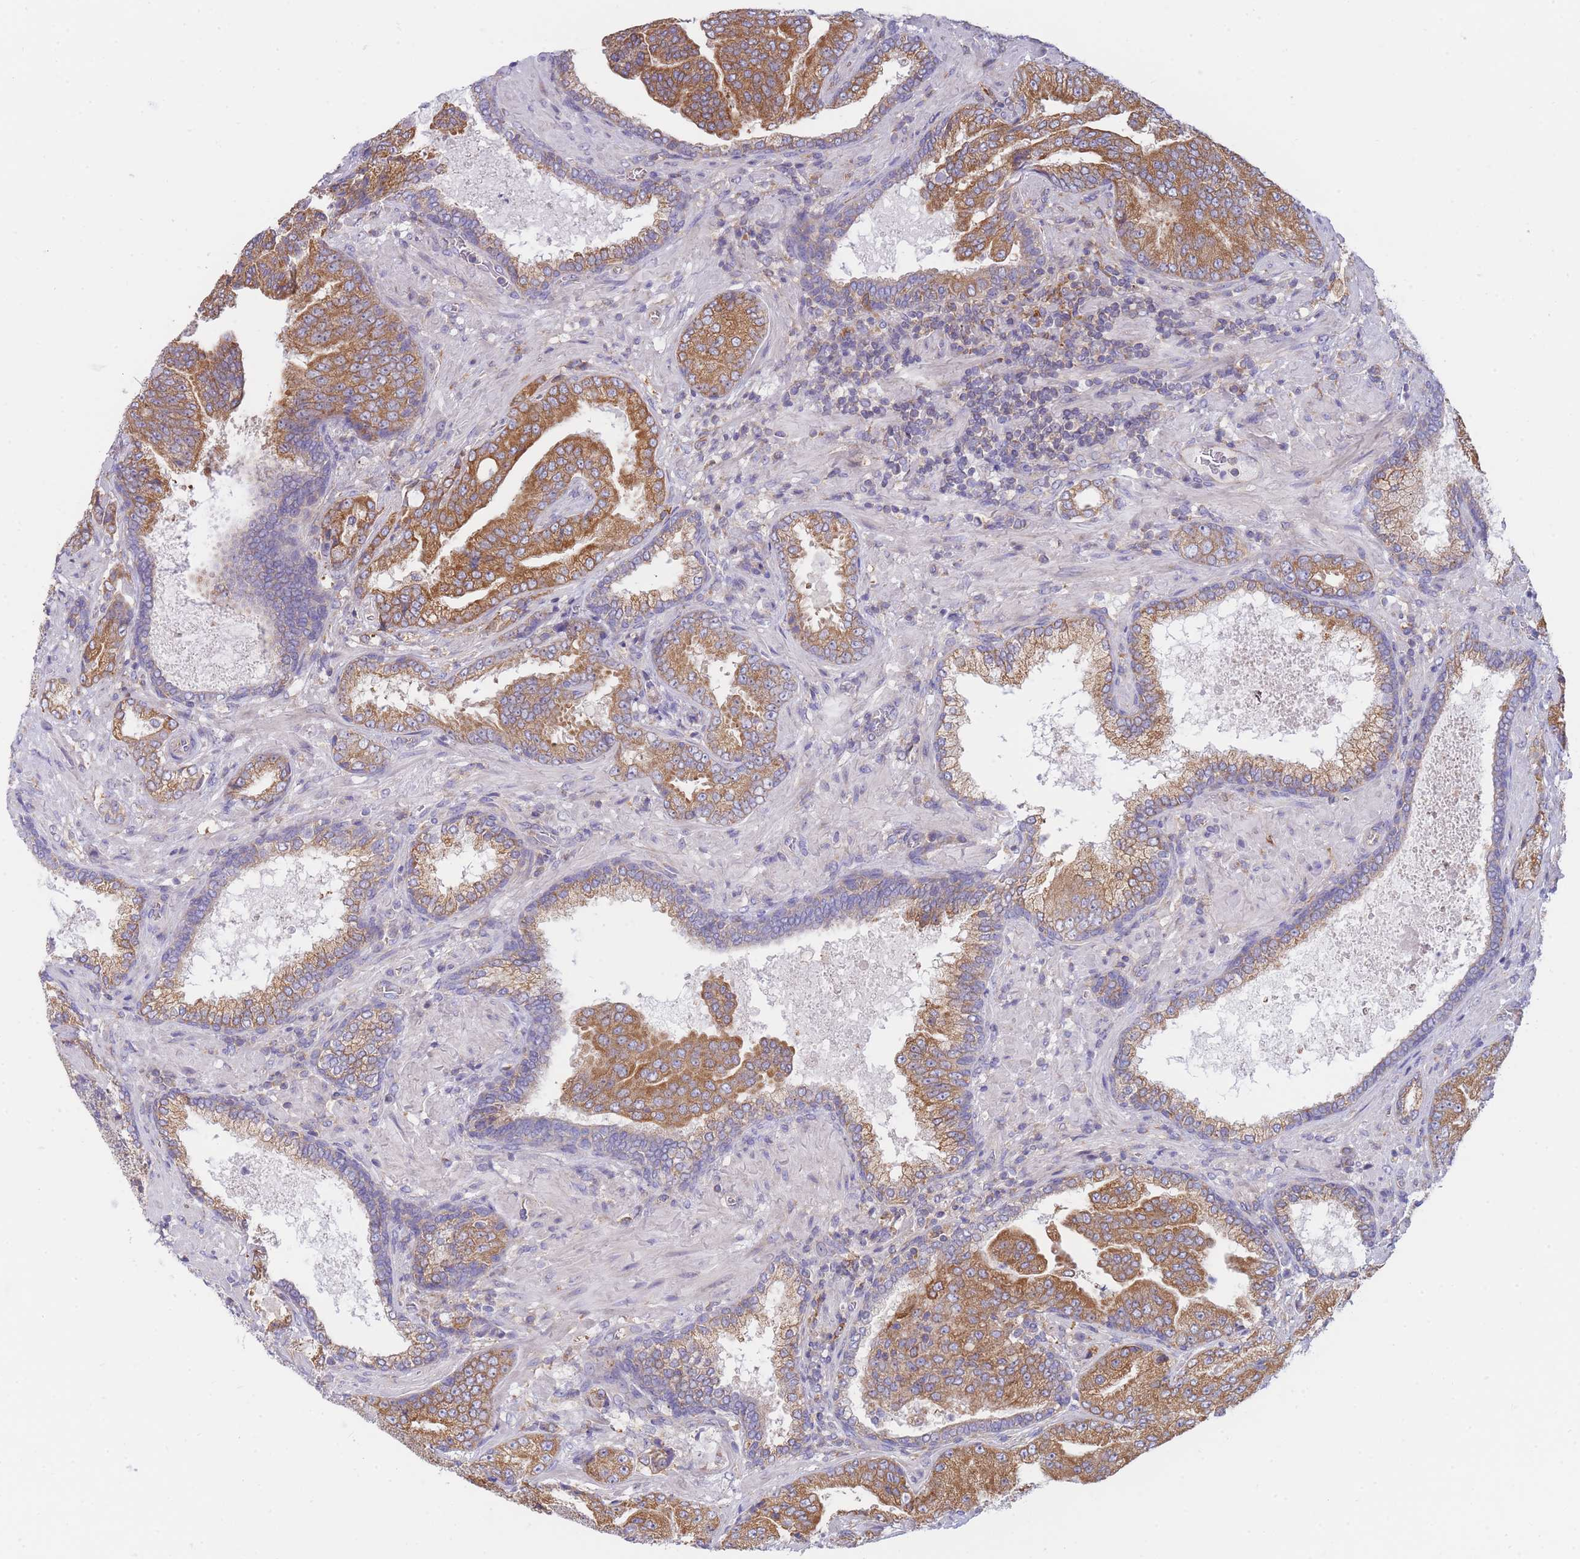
{"staining": {"intensity": "moderate", "quantity": ">75%", "location": "cytoplasmic/membranous"}, "tissue": "prostate cancer", "cell_type": "Tumor cells", "image_type": "cancer", "snomed": [{"axis": "morphology", "description": "Adenocarcinoma, High grade"}, {"axis": "topography", "description": "Prostate"}], "caption": "A brown stain labels moderate cytoplasmic/membranous staining of a protein in prostate adenocarcinoma (high-grade) tumor cells. (IHC, brightfield microscopy, high magnification).", "gene": "SH2B2", "patient": {"sex": "male", "age": 68}}